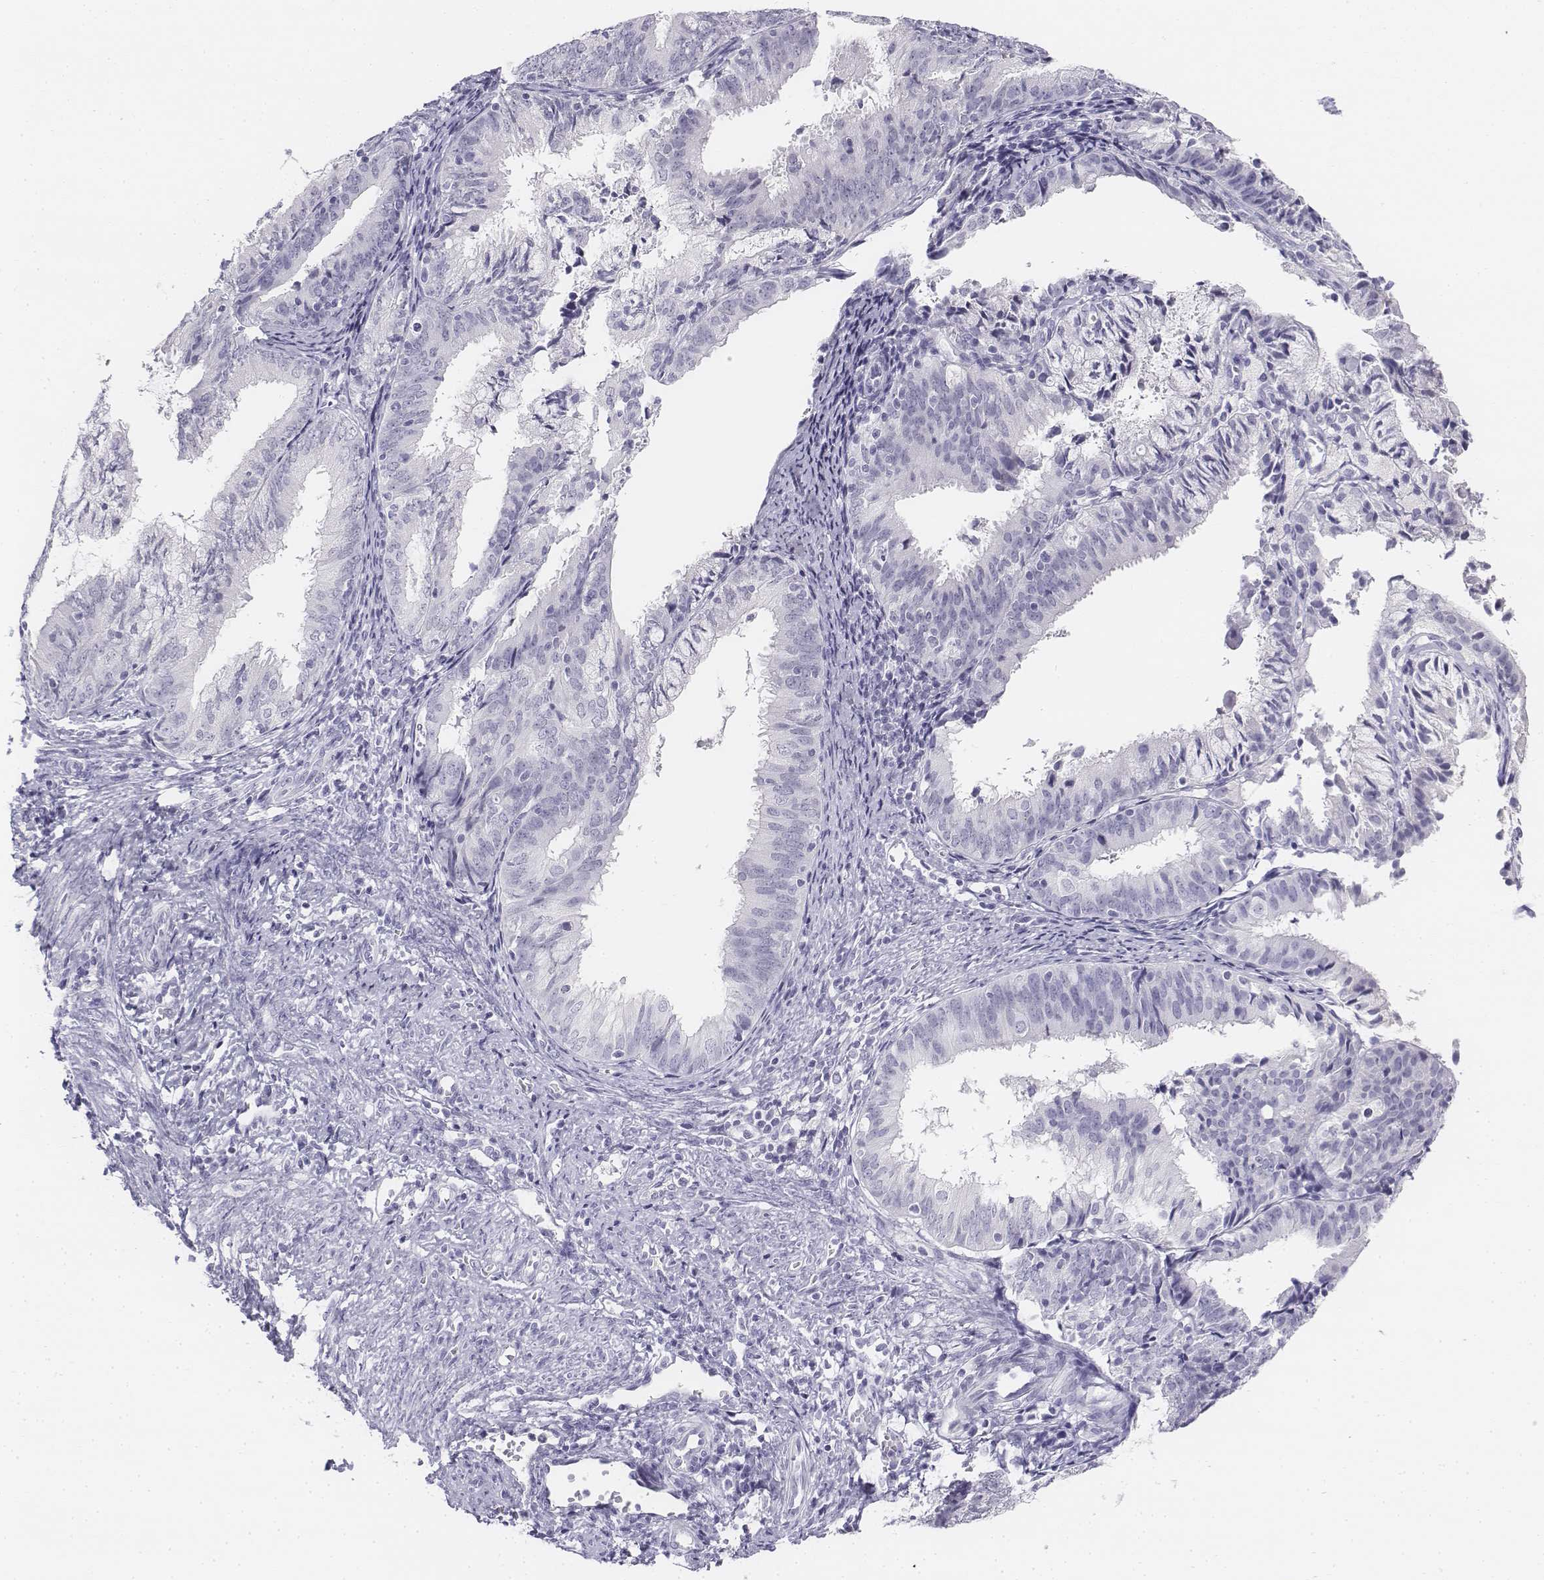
{"staining": {"intensity": "negative", "quantity": "none", "location": "none"}, "tissue": "endometrial cancer", "cell_type": "Tumor cells", "image_type": "cancer", "snomed": [{"axis": "morphology", "description": "Adenocarcinoma, NOS"}, {"axis": "topography", "description": "Endometrium"}], "caption": "DAB (3,3'-diaminobenzidine) immunohistochemical staining of human endometrial cancer (adenocarcinoma) exhibits no significant staining in tumor cells. (DAB (3,3'-diaminobenzidine) immunohistochemistry (IHC) visualized using brightfield microscopy, high magnification).", "gene": "UCN2", "patient": {"sex": "female", "age": 57}}